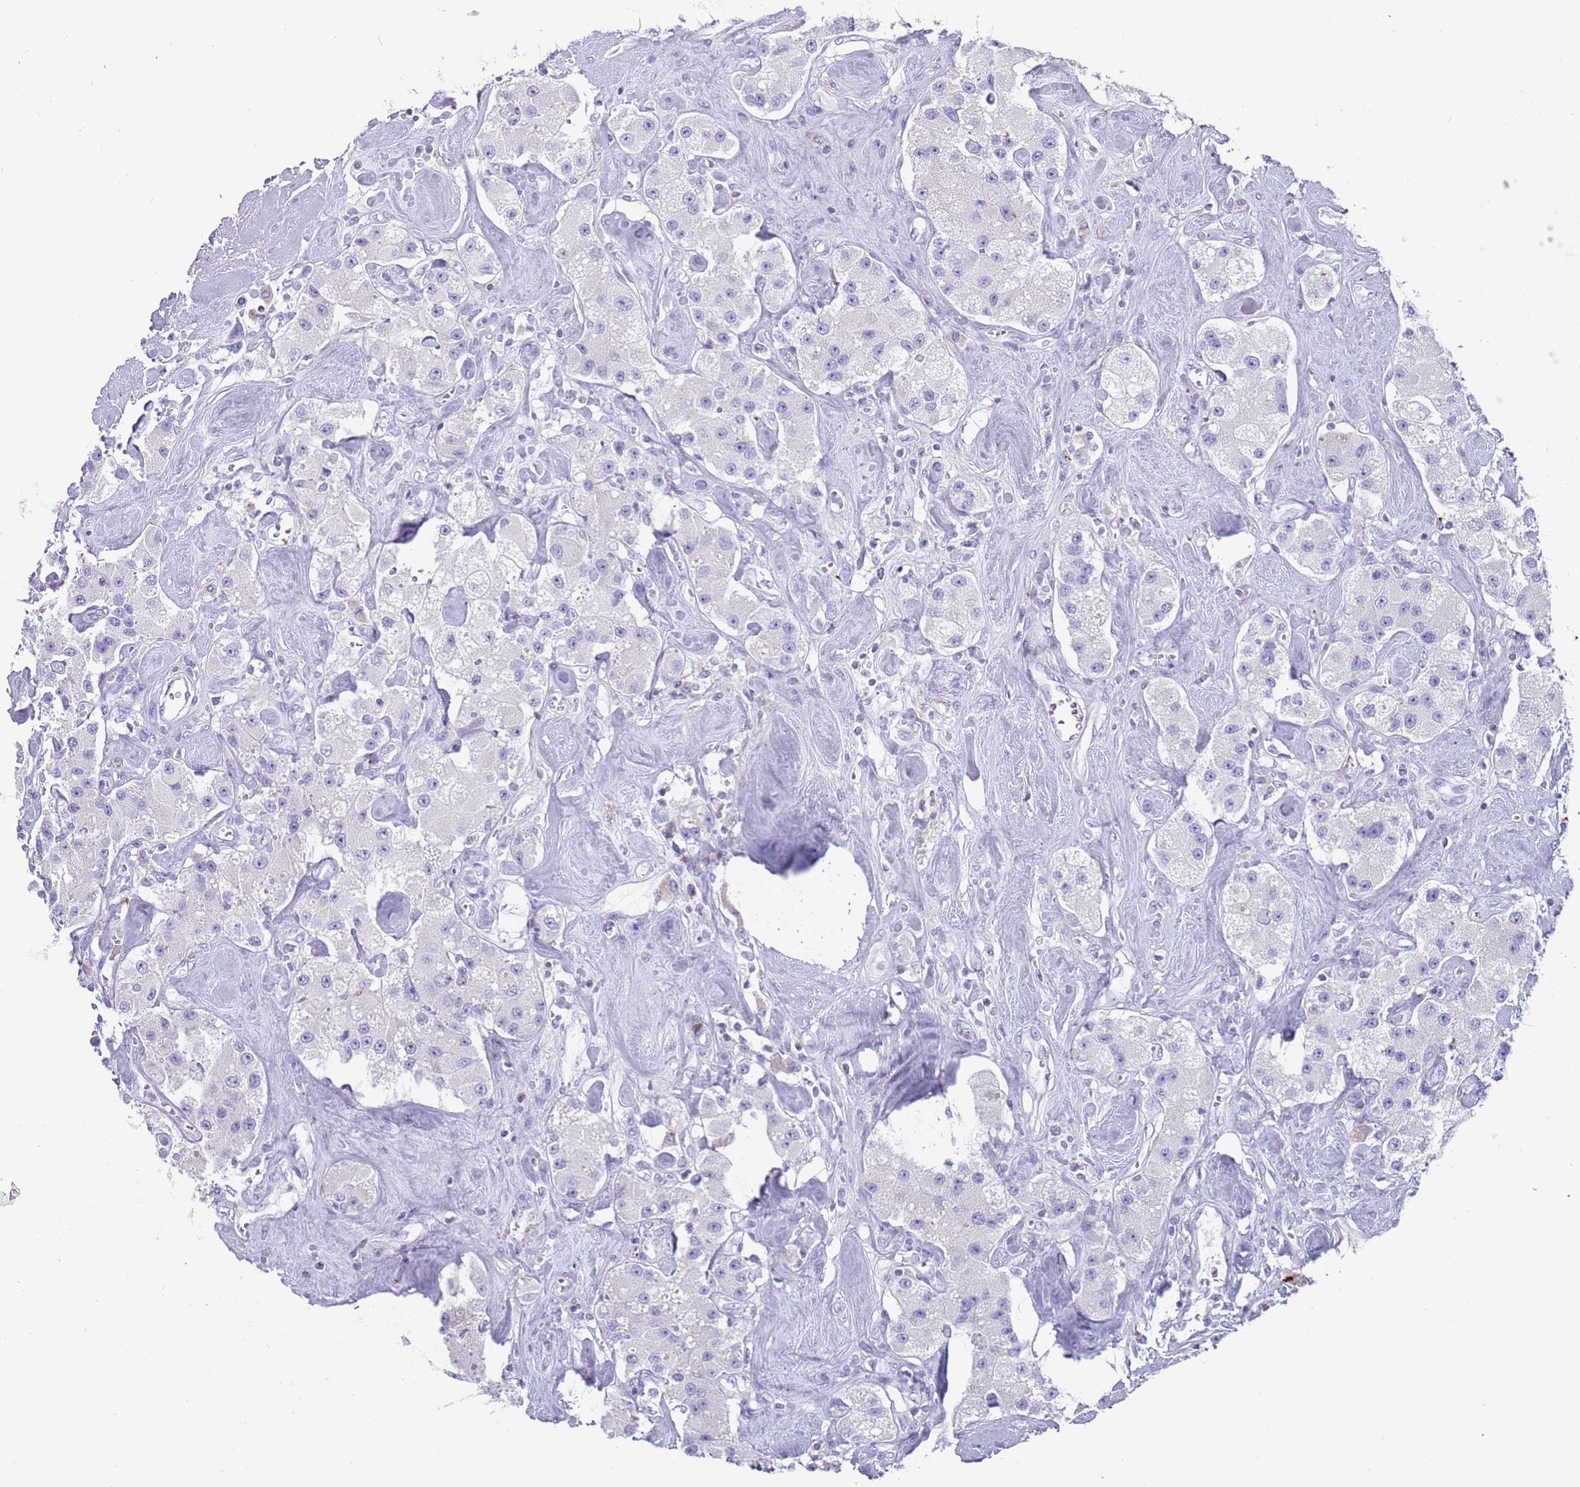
{"staining": {"intensity": "negative", "quantity": "none", "location": "none"}, "tissue": "carcinoid", "cell_type": "Tumor cells", "image_type": "cancer", "snomed": [{"axis": "morphology", "description": "Carcinoid, malignant, NOS"}, {"axis": "topography", "description": "Pancreas"}], "caption": "This histopathology image is of malignant carcinoid stained with IHC to label a protein in brown with the nuclei are counter-stained blue. There is no staining in tumor cells.", "gene": "NBPF20", "patient": {"sex": "male", "age": 41}}